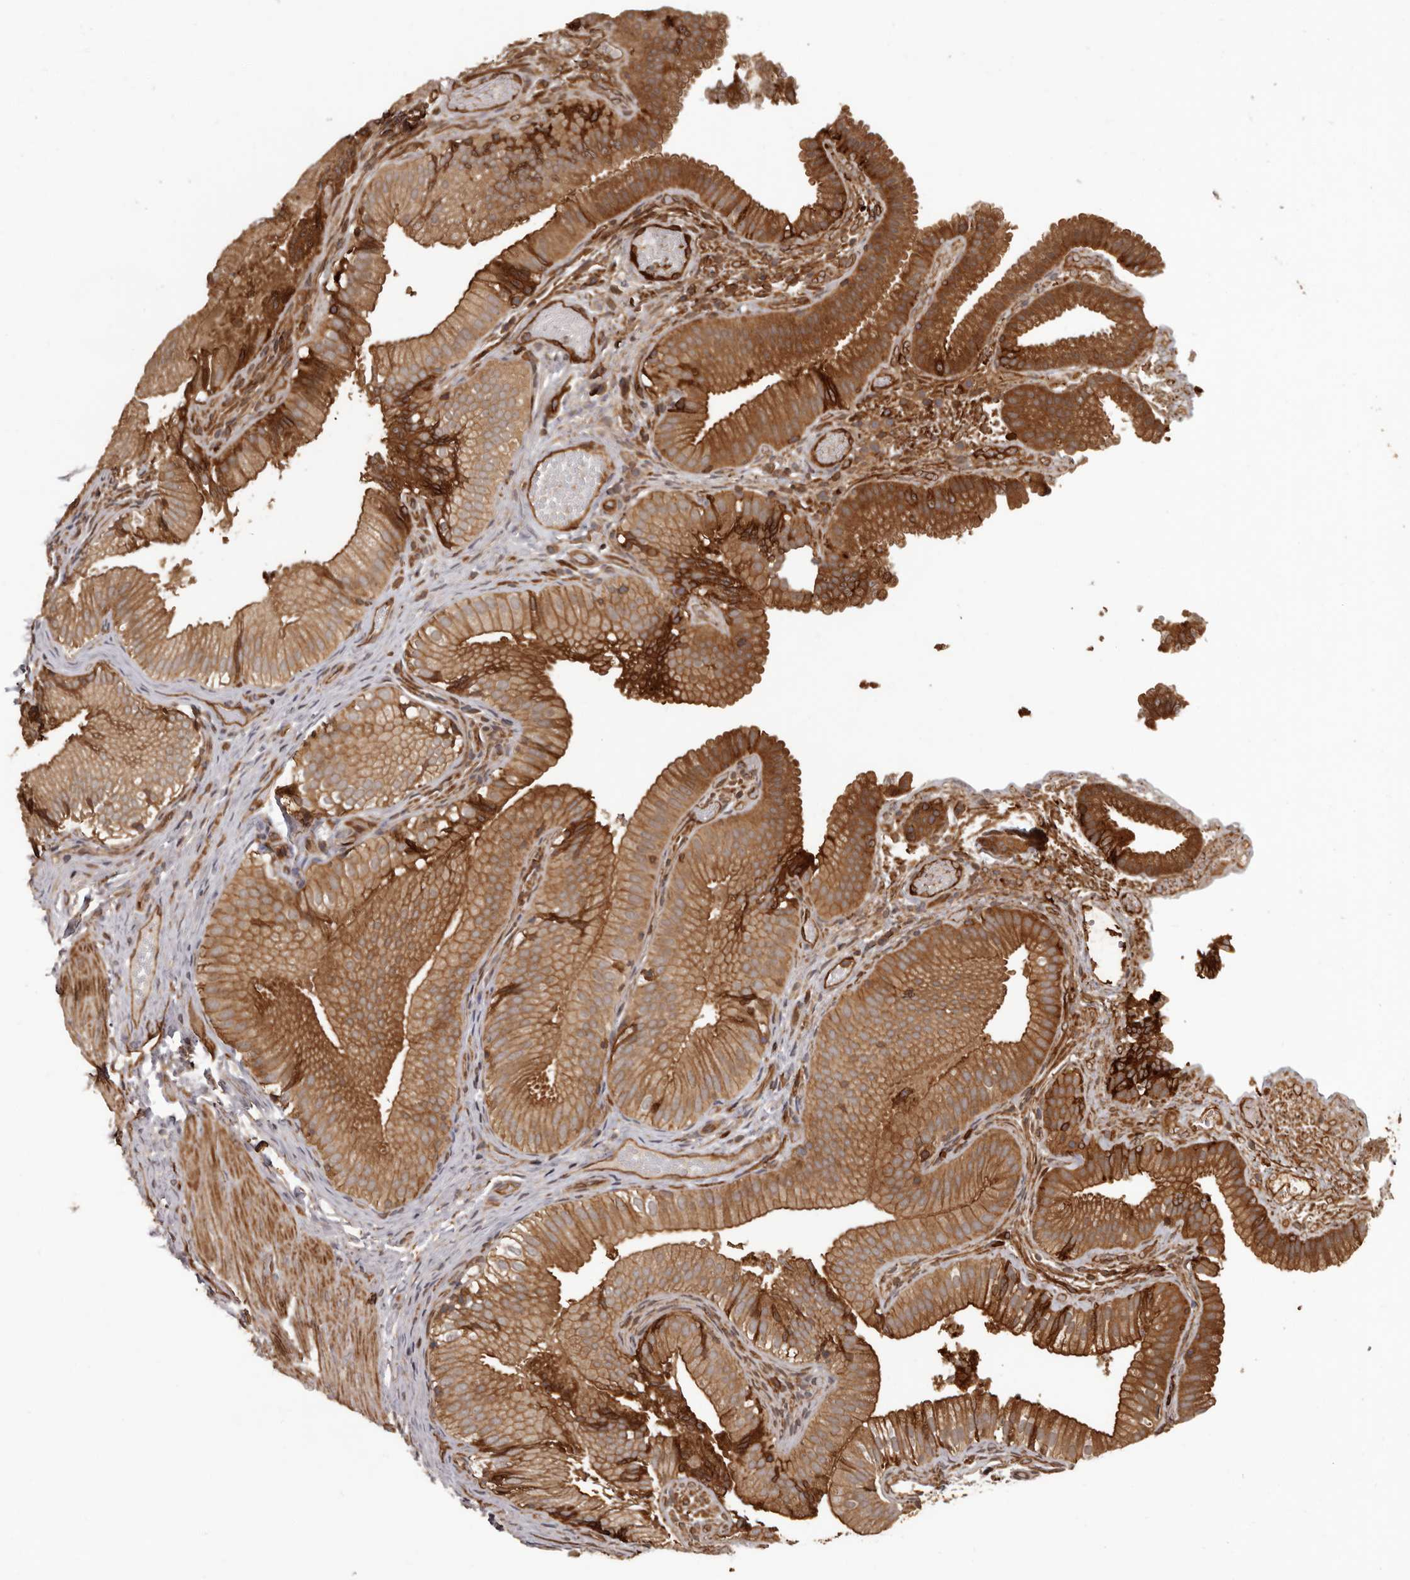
{"staining": {"intensity": "strong", "quantity": ">75%", "location": "cytoplasmic/membranous"}, "tissue": "gallbladder", "cell_type": "Glandular cells", "image_type": "normal", "snomed": [{"axis": "morphology", "description": "Normal tissue, NOS"}, {"axis": "topography", "description": "Gallbladder"}], "caption": "A micrograph of human gallbladder stained for a protein demonstrates strong cytoplasmic/membranous brown staining in glandular cells.", "gene": "SLITRK6", "patient": {"sex": "female", "age": 30}}